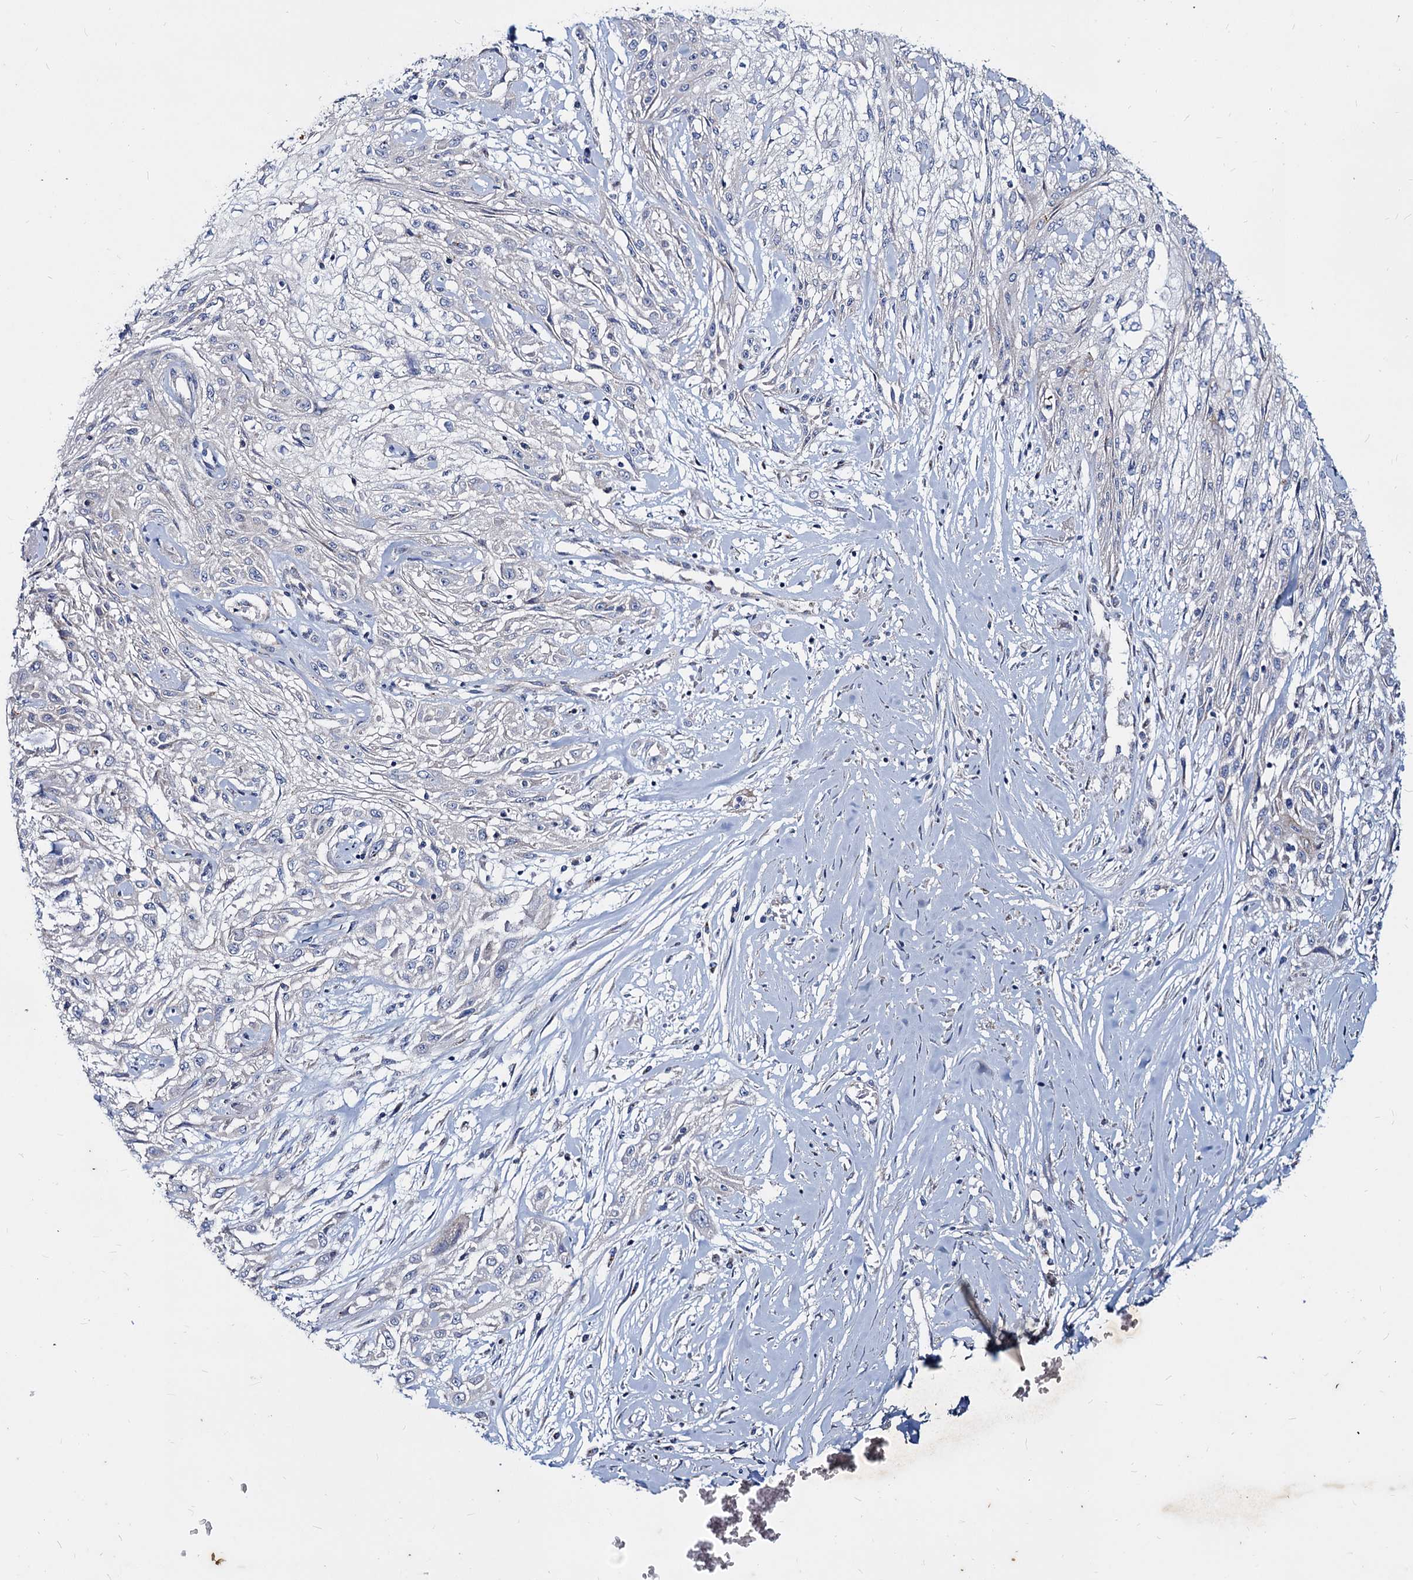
{"staining": {"intensity": "negative", "quantity": "none", "location": "none"}, "tissue": "skin cancer", "cell_type": "Tumor cells", "image_type": "cancer", "snomed": [{"axis": "morphology", "description": "Squamous cell carcinoma, NOS"}, {"axis": "morphology", "description": "Squamous cell carcinoma, metastatic, NOS"}, {"axis": "topography", "description": "Skin"}, {"axis": "topography", "description": "Lymph node"}], "caption": "The image shows no significant positivity in tumor cells of squamous cell carcinoma (skin).", "gene": "AGBL4", "patient": {"sex": "male", "age": 75}}